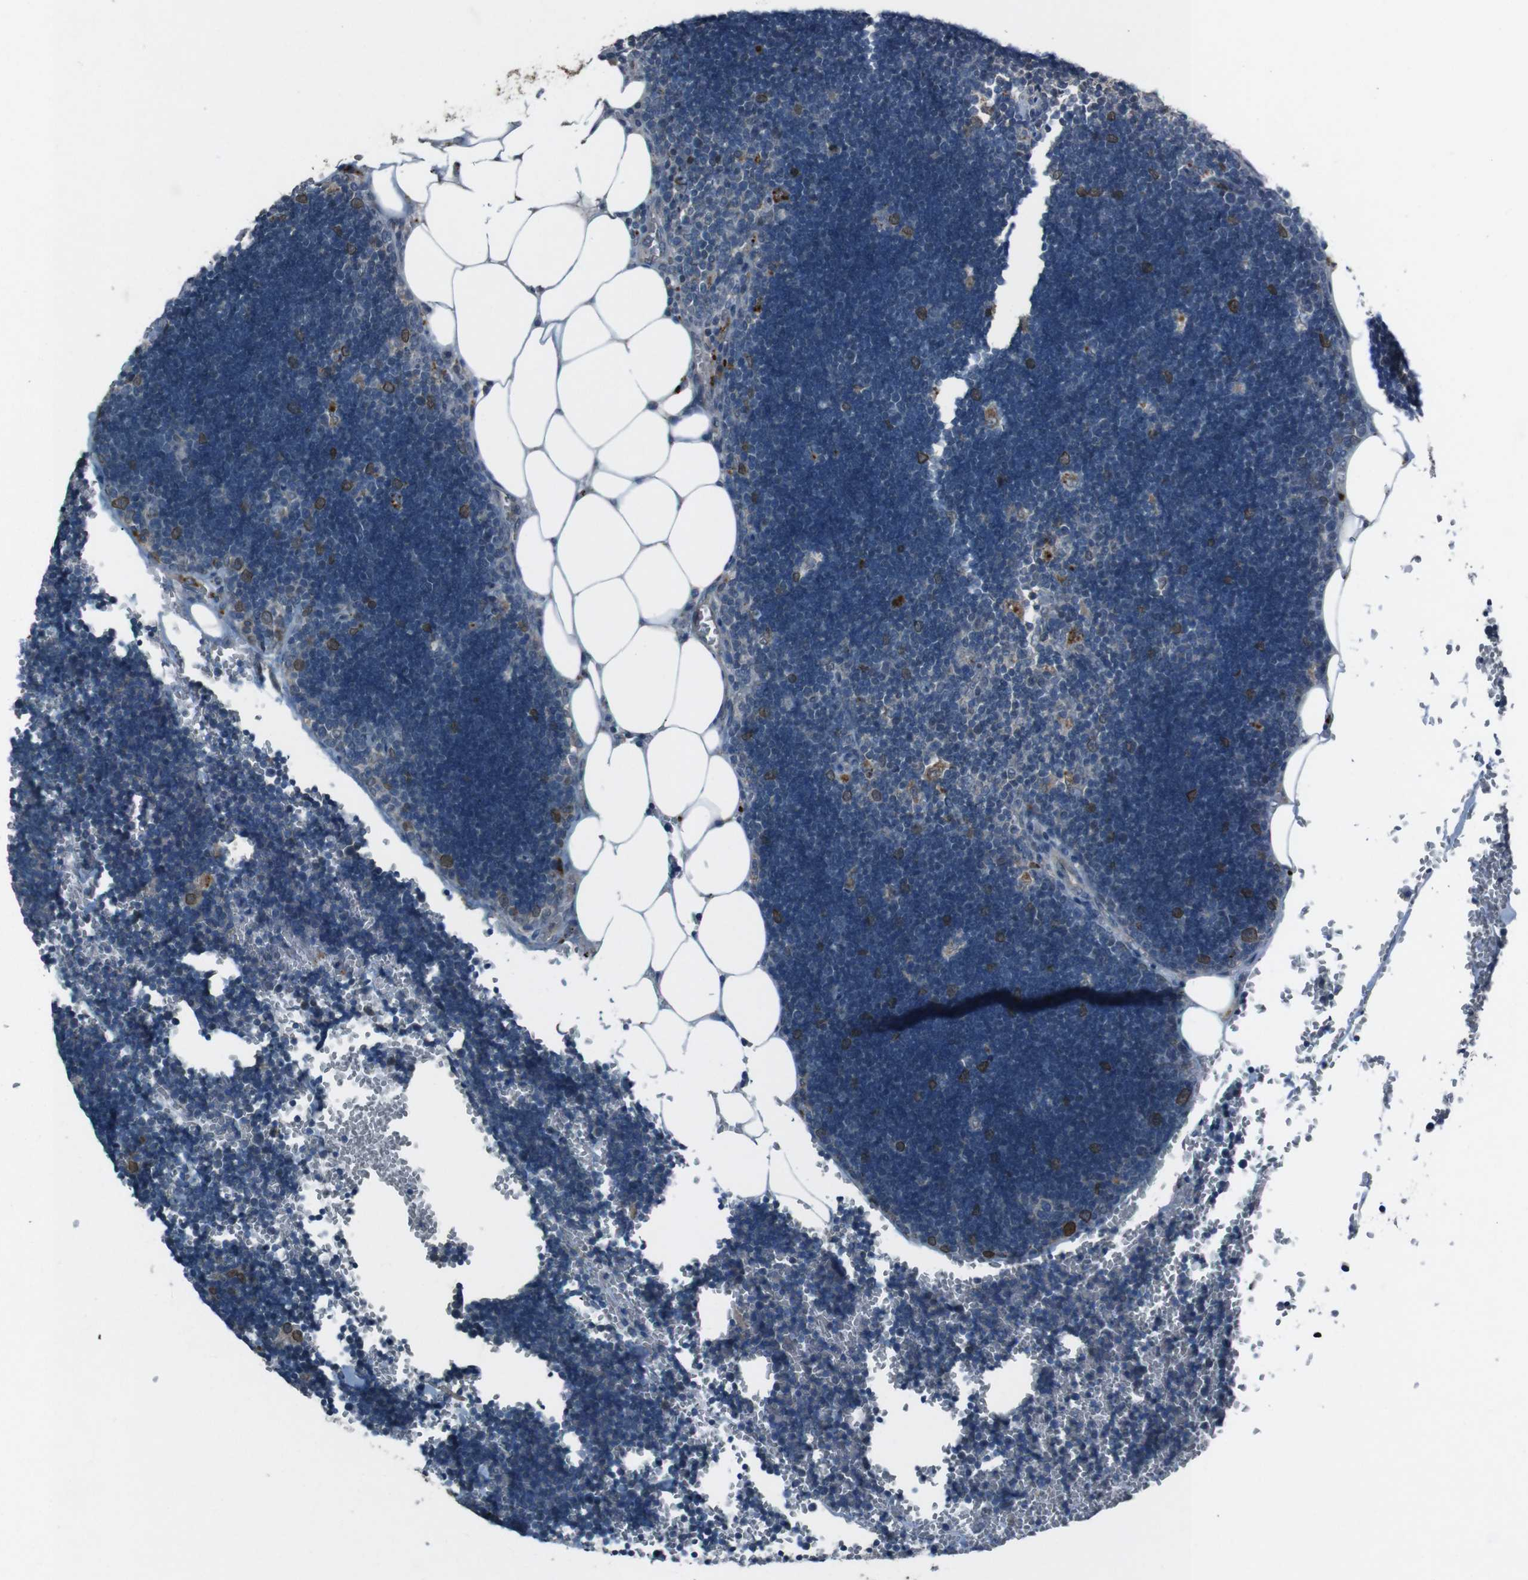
{"staining": {"intensity": "moderate", "quantity": "25%-75%", "location": "cytoplasmic/membranous"}, "tissue": "lymph node", "cell_type": "Germinal center cells", "image_type": "normal", "snomed": [{"axis": "morphology", "description": "Normal tissue, NOS"}, {"axis": "topography", "description": "Lymph node"}], "caption": "About 25%-75% of germinal center cells in benign lymph node reveal moderate cytoplasmic/membranous protein expression as visualized by brown immunohistochemical staining.", "gene": "EFNA5", "patient": {"sex": "male", "age": 33}}